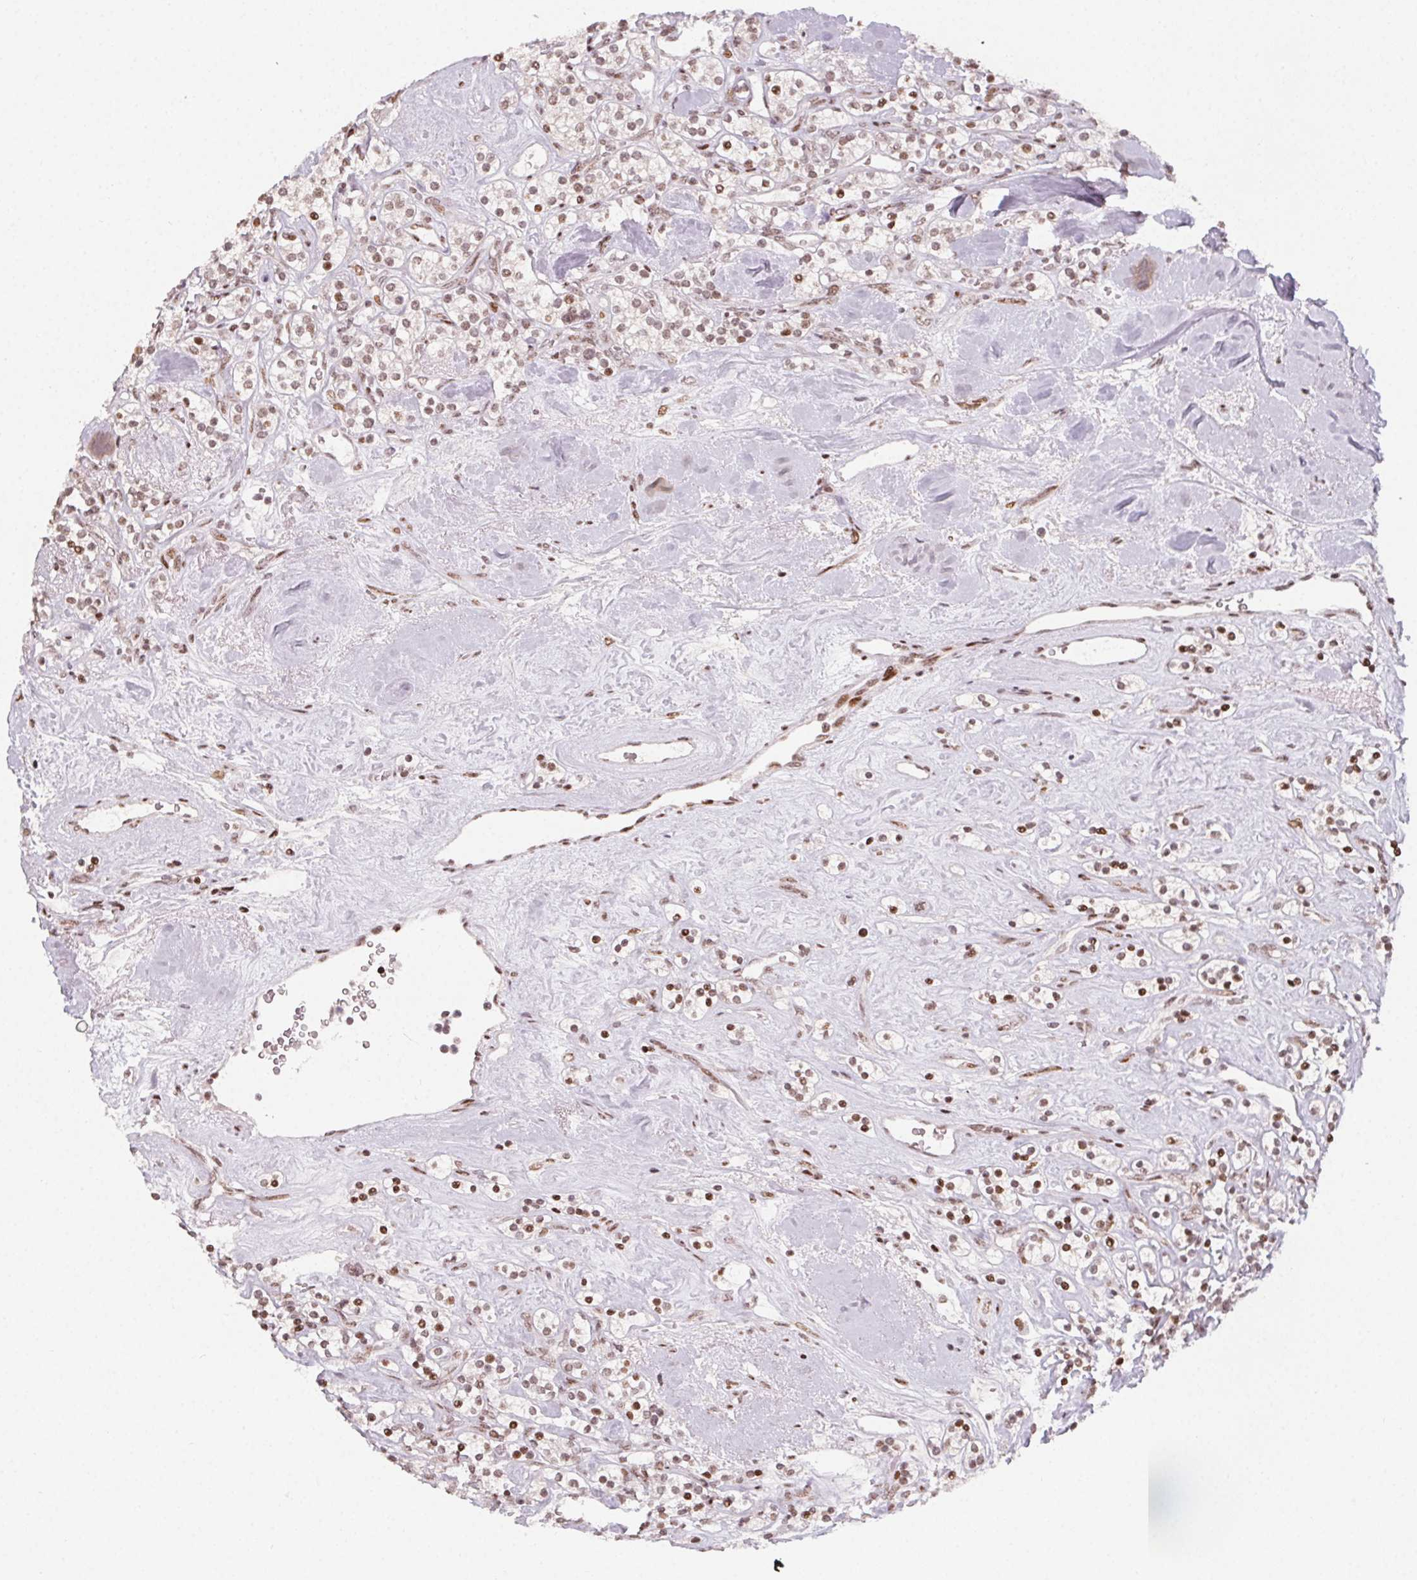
{"staining": {"intensity": "moderate", "quantity": ">75%", "location": "nuclear"}, "tissue": "renal cancer", "cell_type": "Tumor cells", "image_type": "cancer", "snomed": [{"axis": "morphology", "description": "Adenocarcinoma, NOS"}, {"axis": "topography", "description": "Kidney"}], "caption": "Brown immunohistochemical staining in renal adenocarcinoma displays moderate nuclear positivity in about >75% of tumor cells.", "gene": "KMT2A", "patient": {"sex": "male", "age": 77}}